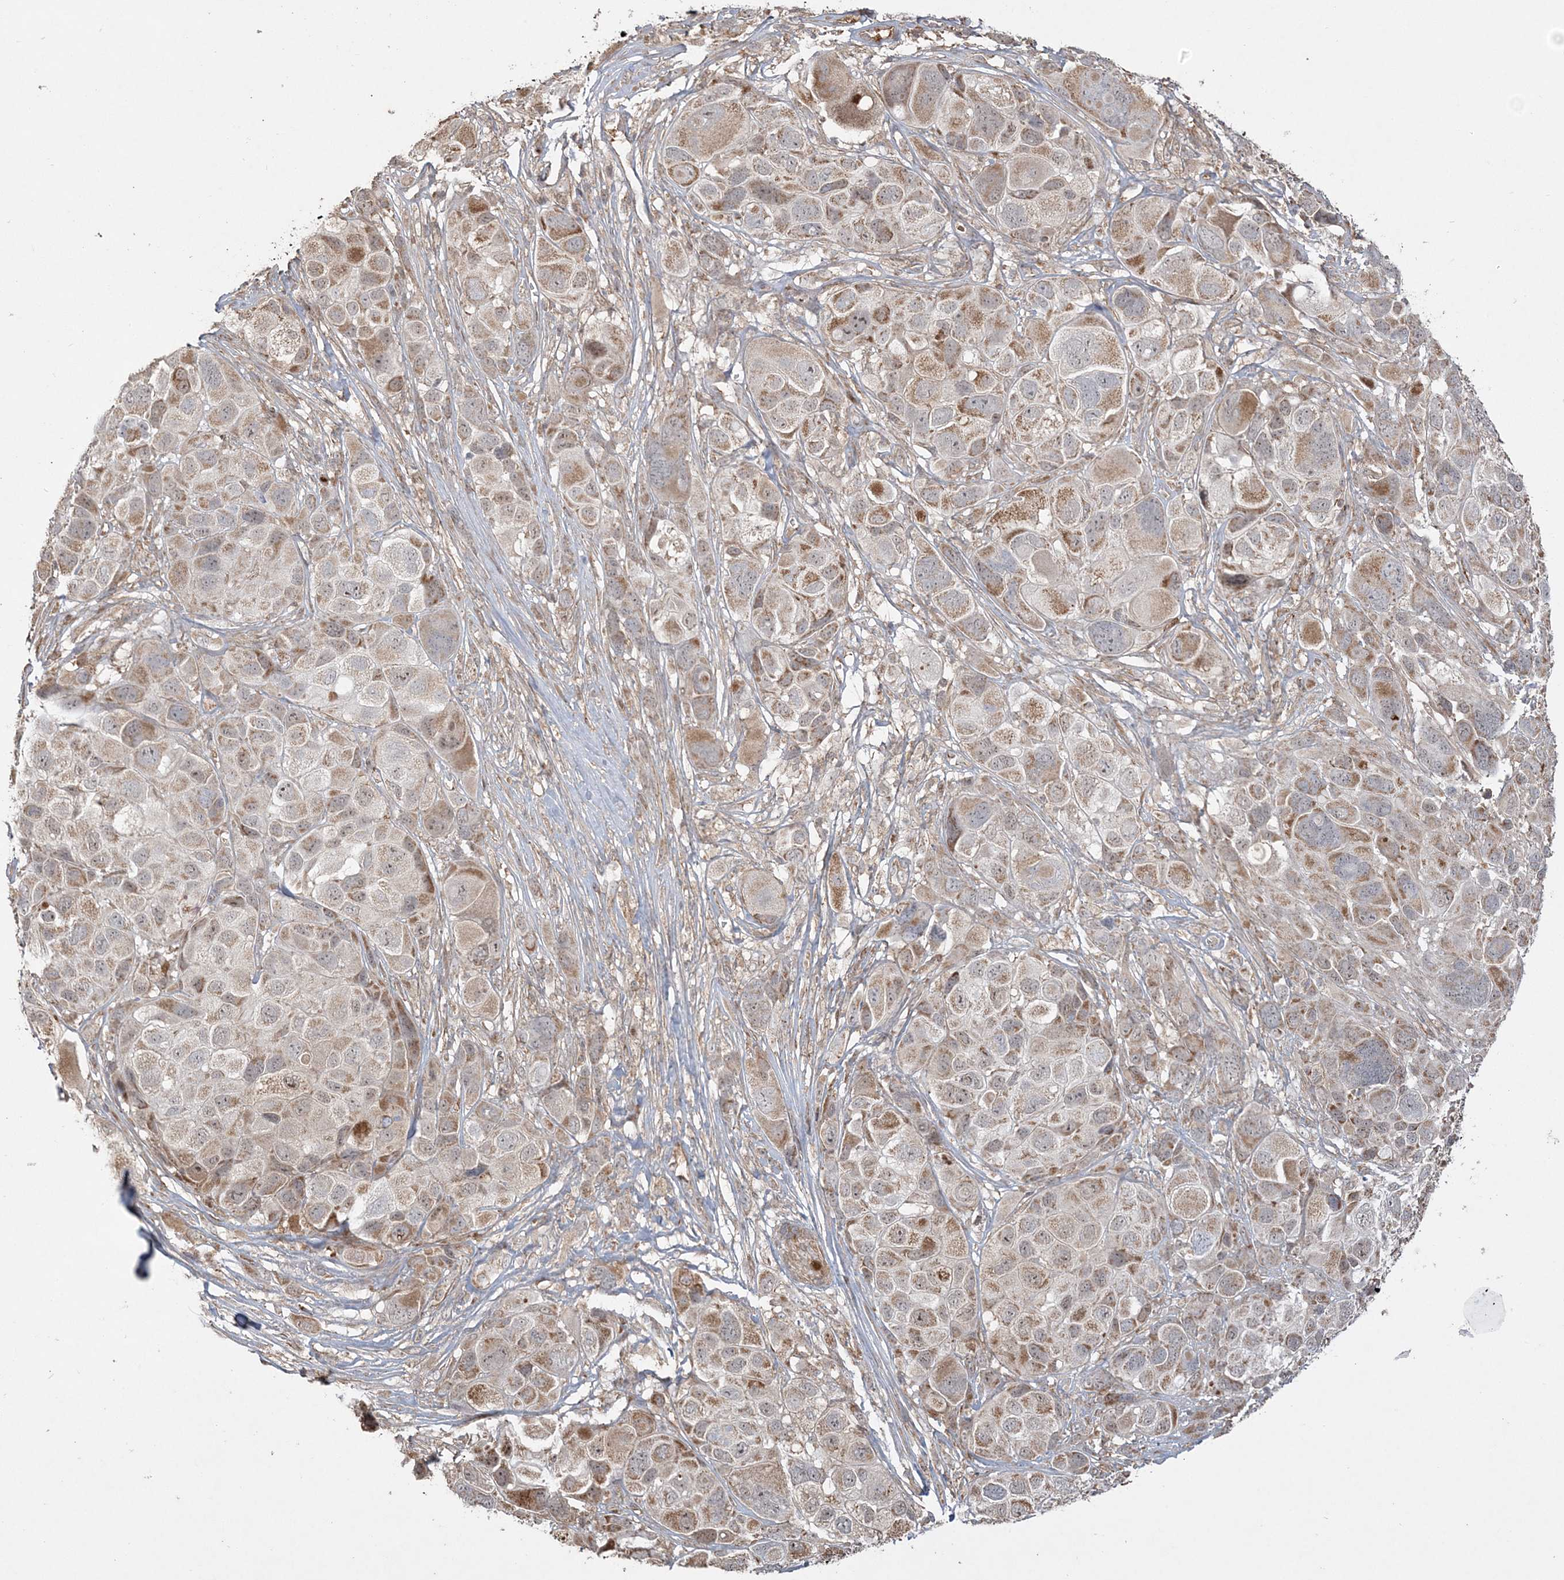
{"staining": {"intensity": "strong", "quantity": "25%-75%", "location": "cytoplasmic/membranous"}, "tissue": "melanoma", "cell_type": "Tumor cells", "image_type": "cancer", "snomed": [{"axis": "morphology", "description": "Malignant melanoma, NOS"}, {"axis": "topography", "description": "Skin of trunk"}], "caption": "Immunohistochemical staining of human malignant melanoma reveals high levels of strong cytoplasmic/membranous expression in about 25%-75% of tumor cells. The staining was performed using DAB to visualize the protein expression in brown, while the nuclei were stained in blue with hematoxylin (Magnification: 20x).", "gene": "SCLT1", "patient": {"sex": "male", "age": 71}}